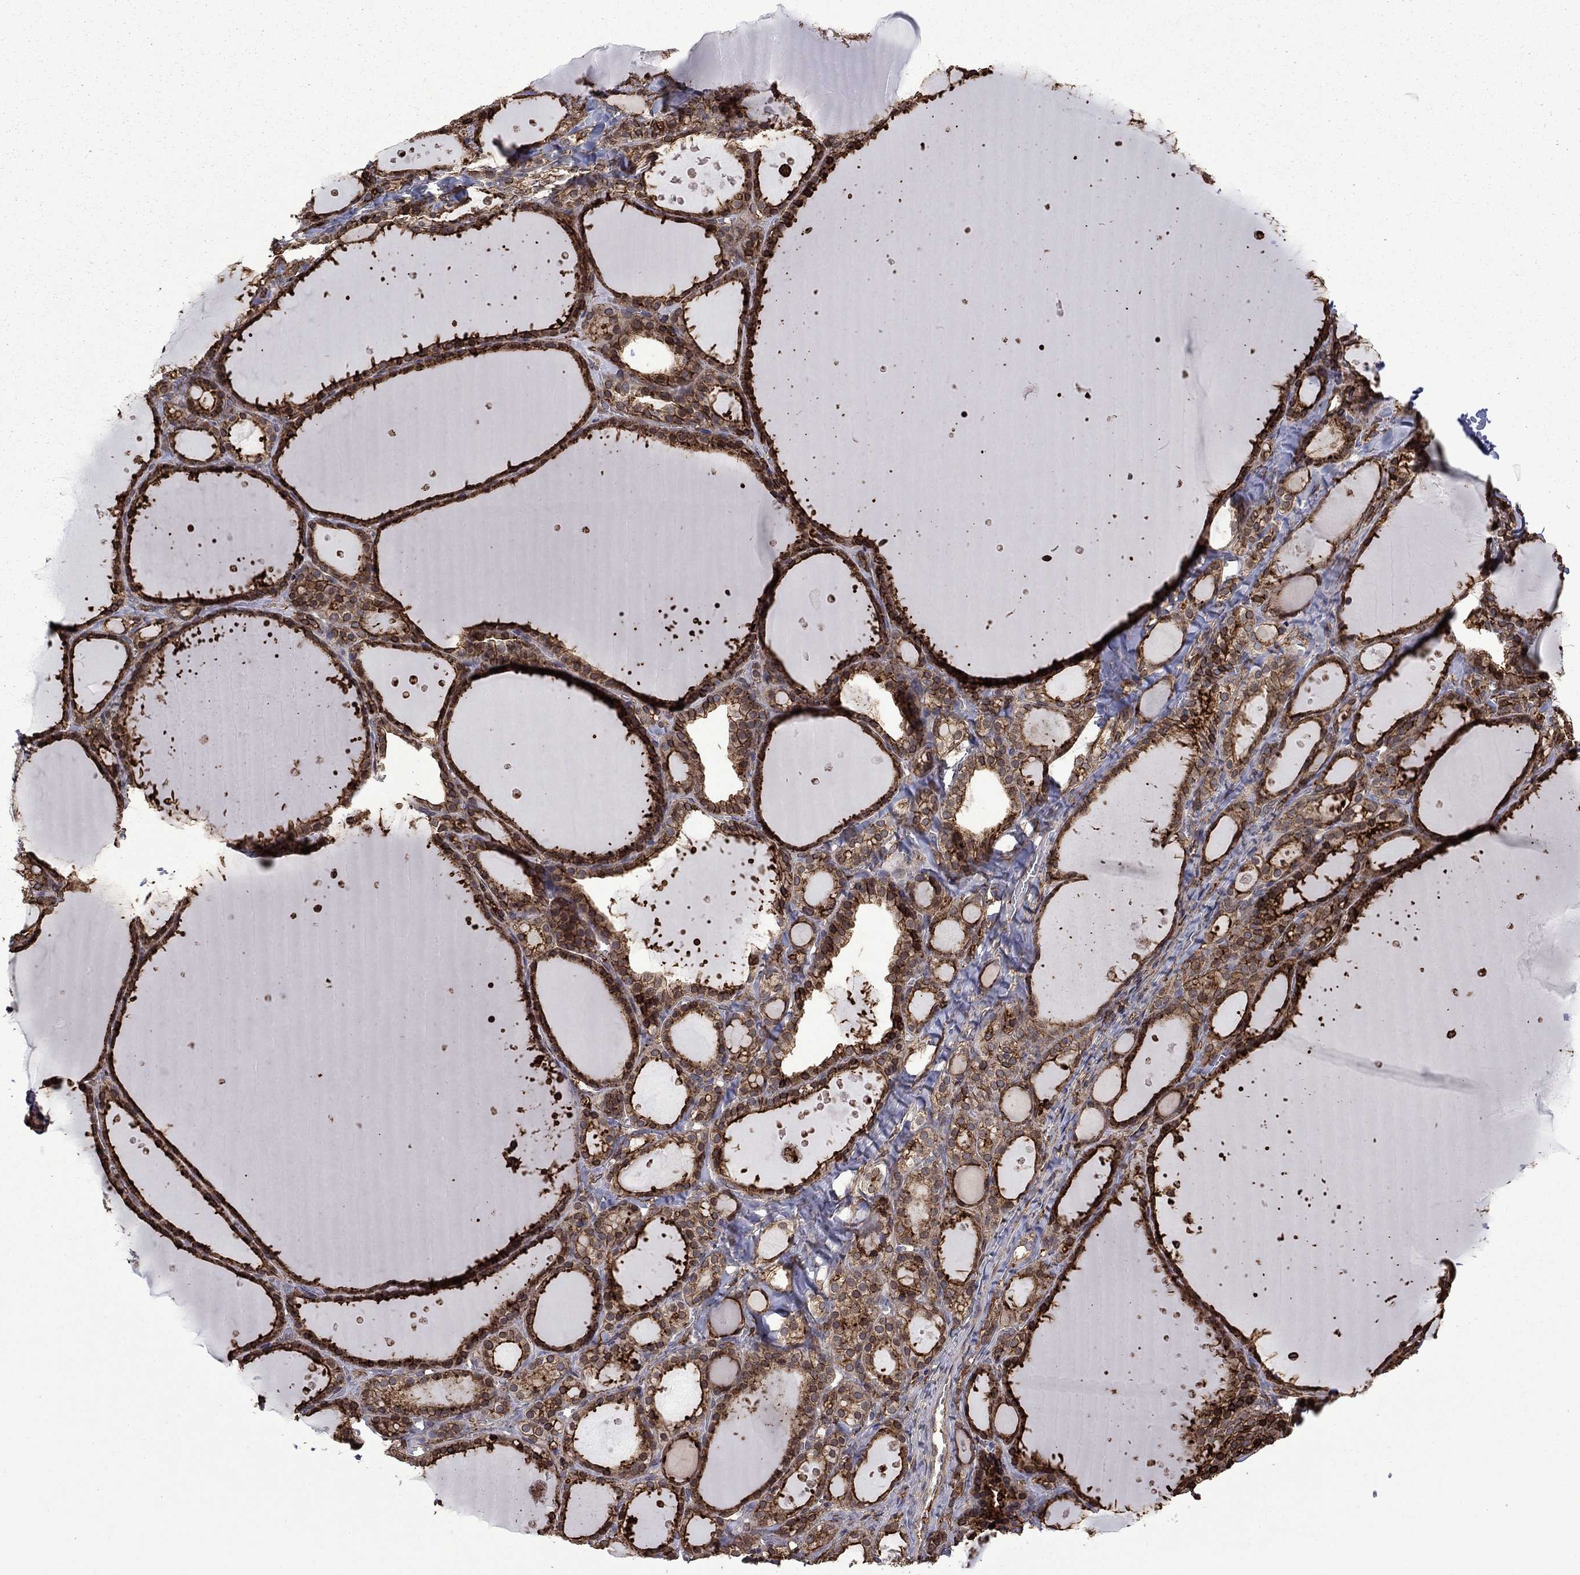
{"staining": {"intensity": "strong", "quantity": ">75%", "location": "cytoplasmic/membranous"}, "tissue": "thyroid gland", "cell_type": "Glandular cells", "image_type": "normal", "snomed": [{"axis": "morphology", "description": "Normal tissue, NOS"}, {"axis": "topography", "description": "Thyroid gland"}], "caption": "Immunohistochemical staining of unremarkable human thyroid gland exhibits strong cytoplasmic/membranous protein staining in about >75% of glandular cells. The staining was performed using DAB, with brown indicating positive protein expression. Nuclei are stained blue with hematoxylin.", "gene": "PLAU", "patient": {"sex": "male", "age": 68}}